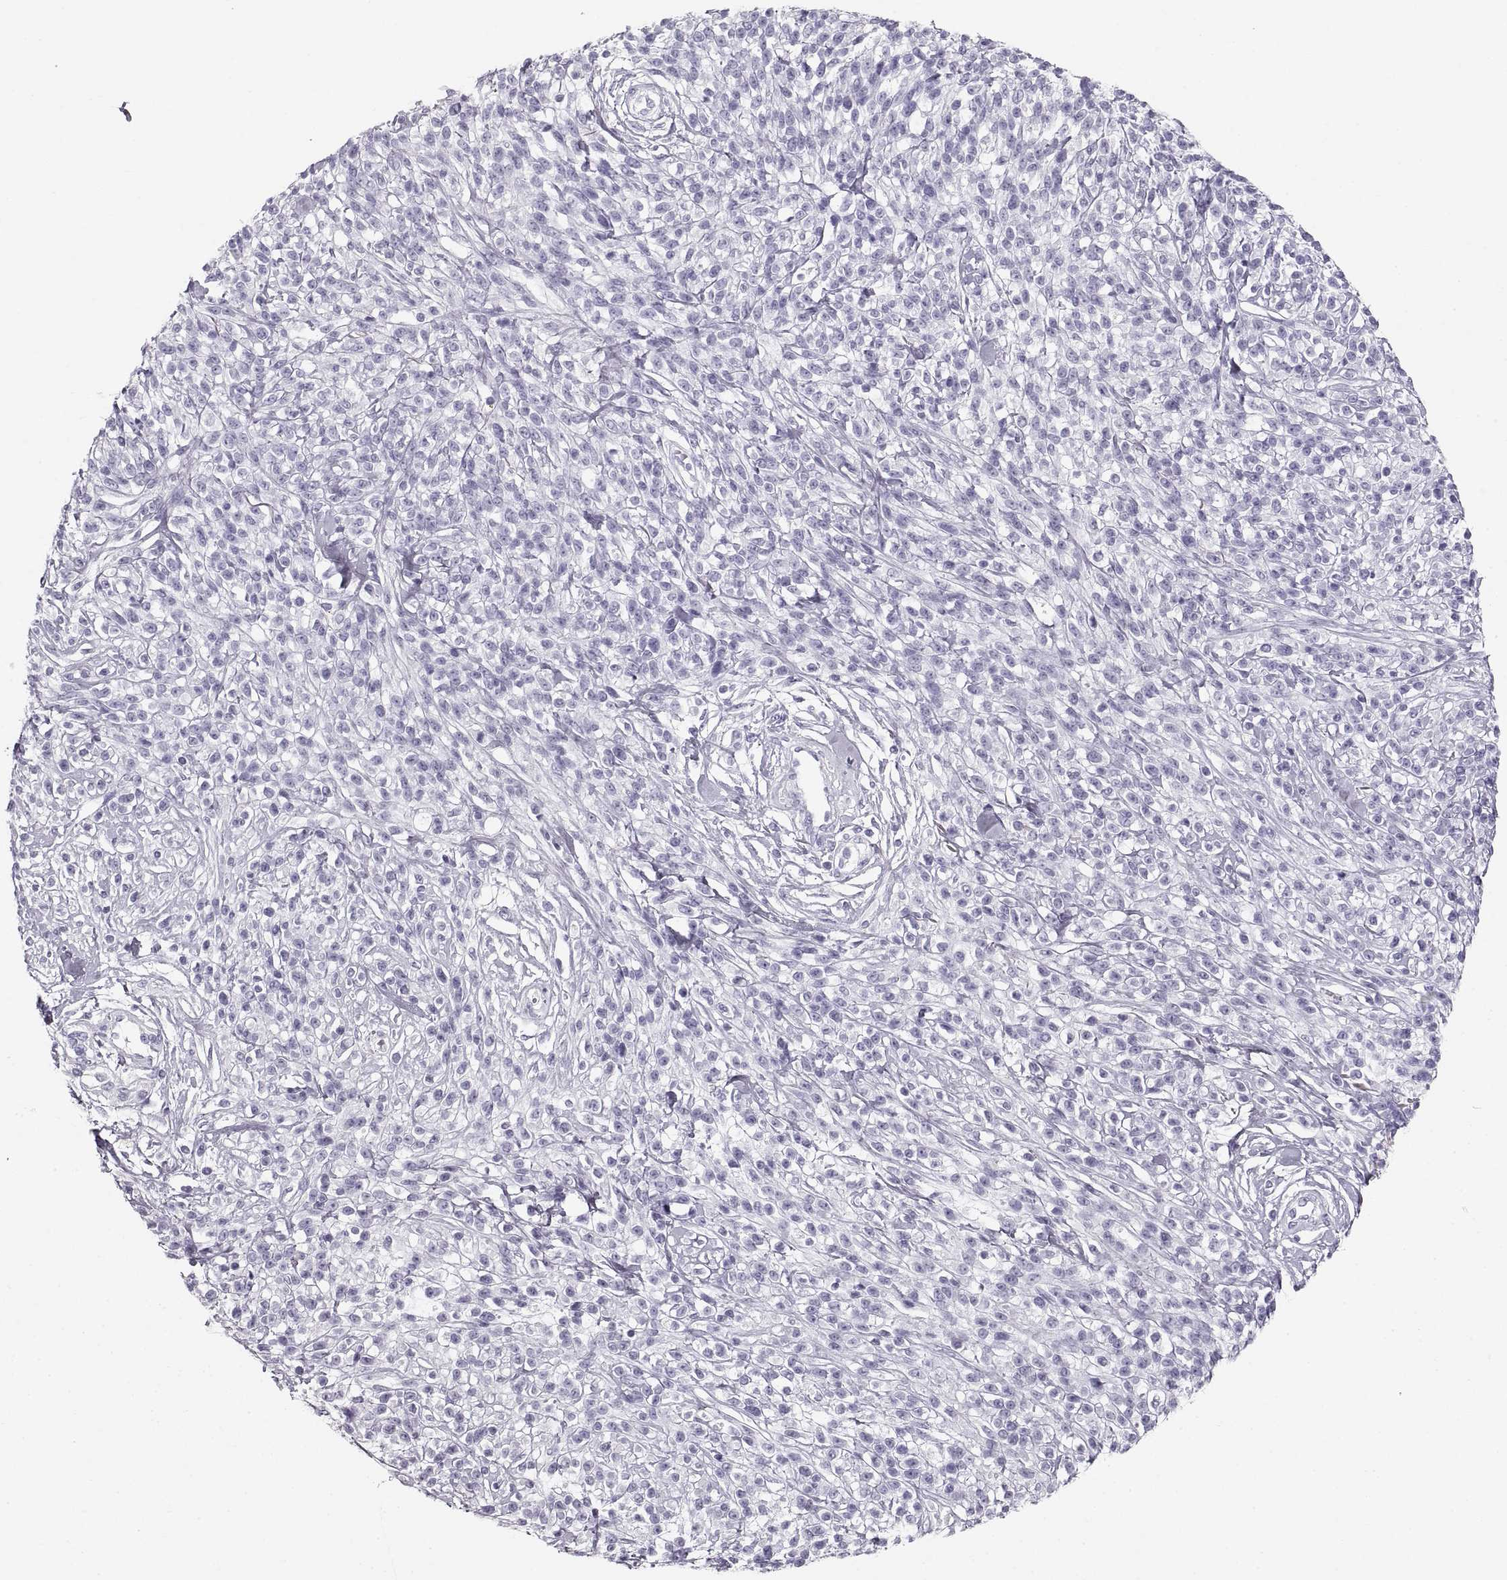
{"staining": {"intensity": "negative", "quantity": "none", "location": "none"}, "tissue": "melanoma", "cell_type": "Tumor cells", "image_type": "cancer", "snomed": [{"axis": "morphology", "description": "Malignant melanoma, NOS"}, {"axis": "topography", "description": "Skin"}, {"axis": "topography", "description": "Skin of trunk"}], "caption": "IHC image of neoplastic tissue: melanoma stained with DAB shows no significant protein expression in tumor cells.", "gene": "CRYAA", "patient": {"sex": "male", "age": 74}}